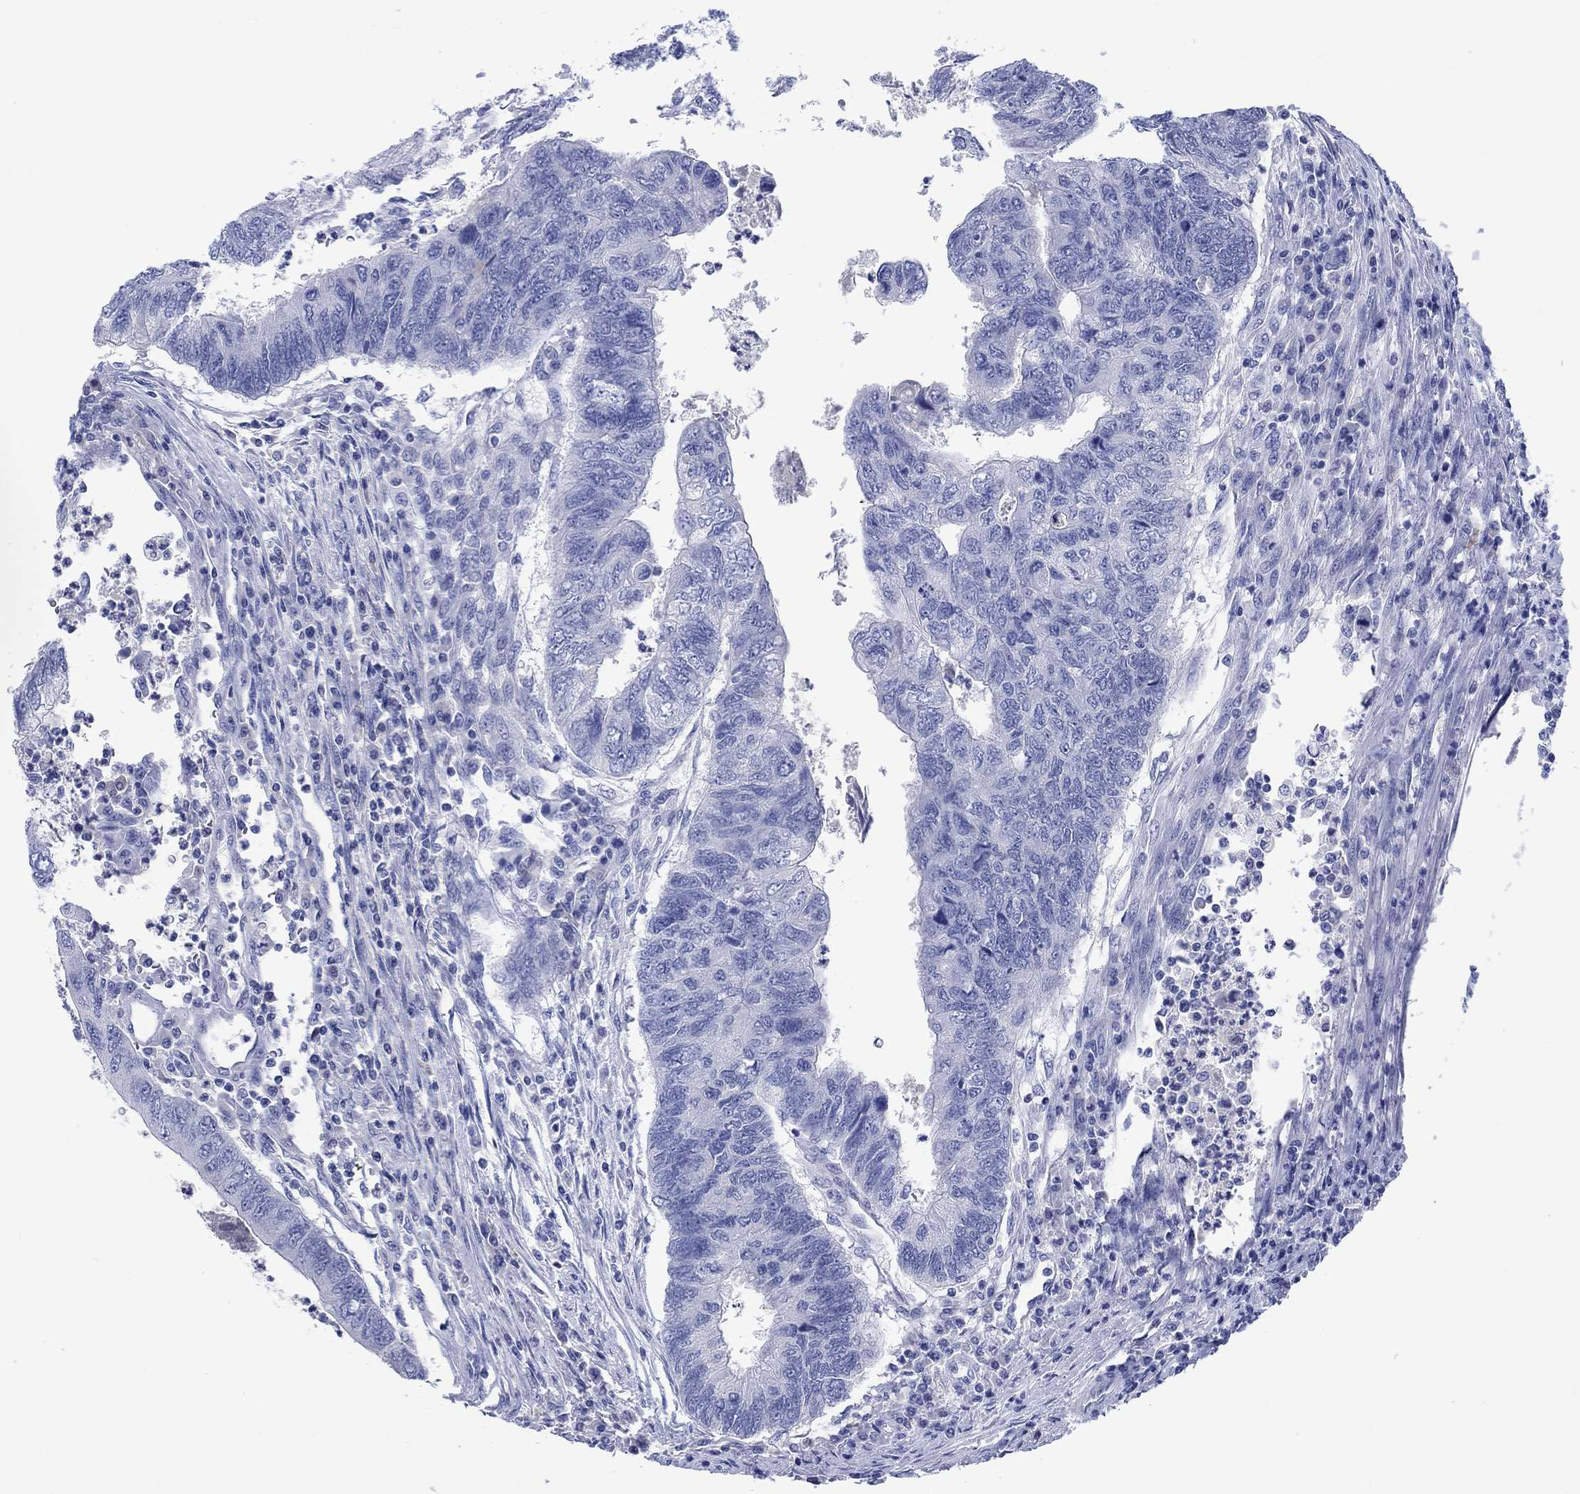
{"staining": {"intensity": "negative", "quantity": "none", "location": "none"}, "tissue": "colorectal cancer", "cell_type": "Tumor cells", "image_type": "cancer", "snomed": [{"axis": "morphology", "description": "Adenocarcinoma, NOS"}, {"axis": "topography", "description": "Colon"}], "caption": "A photomicrograph of human colorectal adenocarcinoma is negative for staining in tumor cells.", "gene": "CACNG3", "patient": {"sex": "female", "age": 67}}